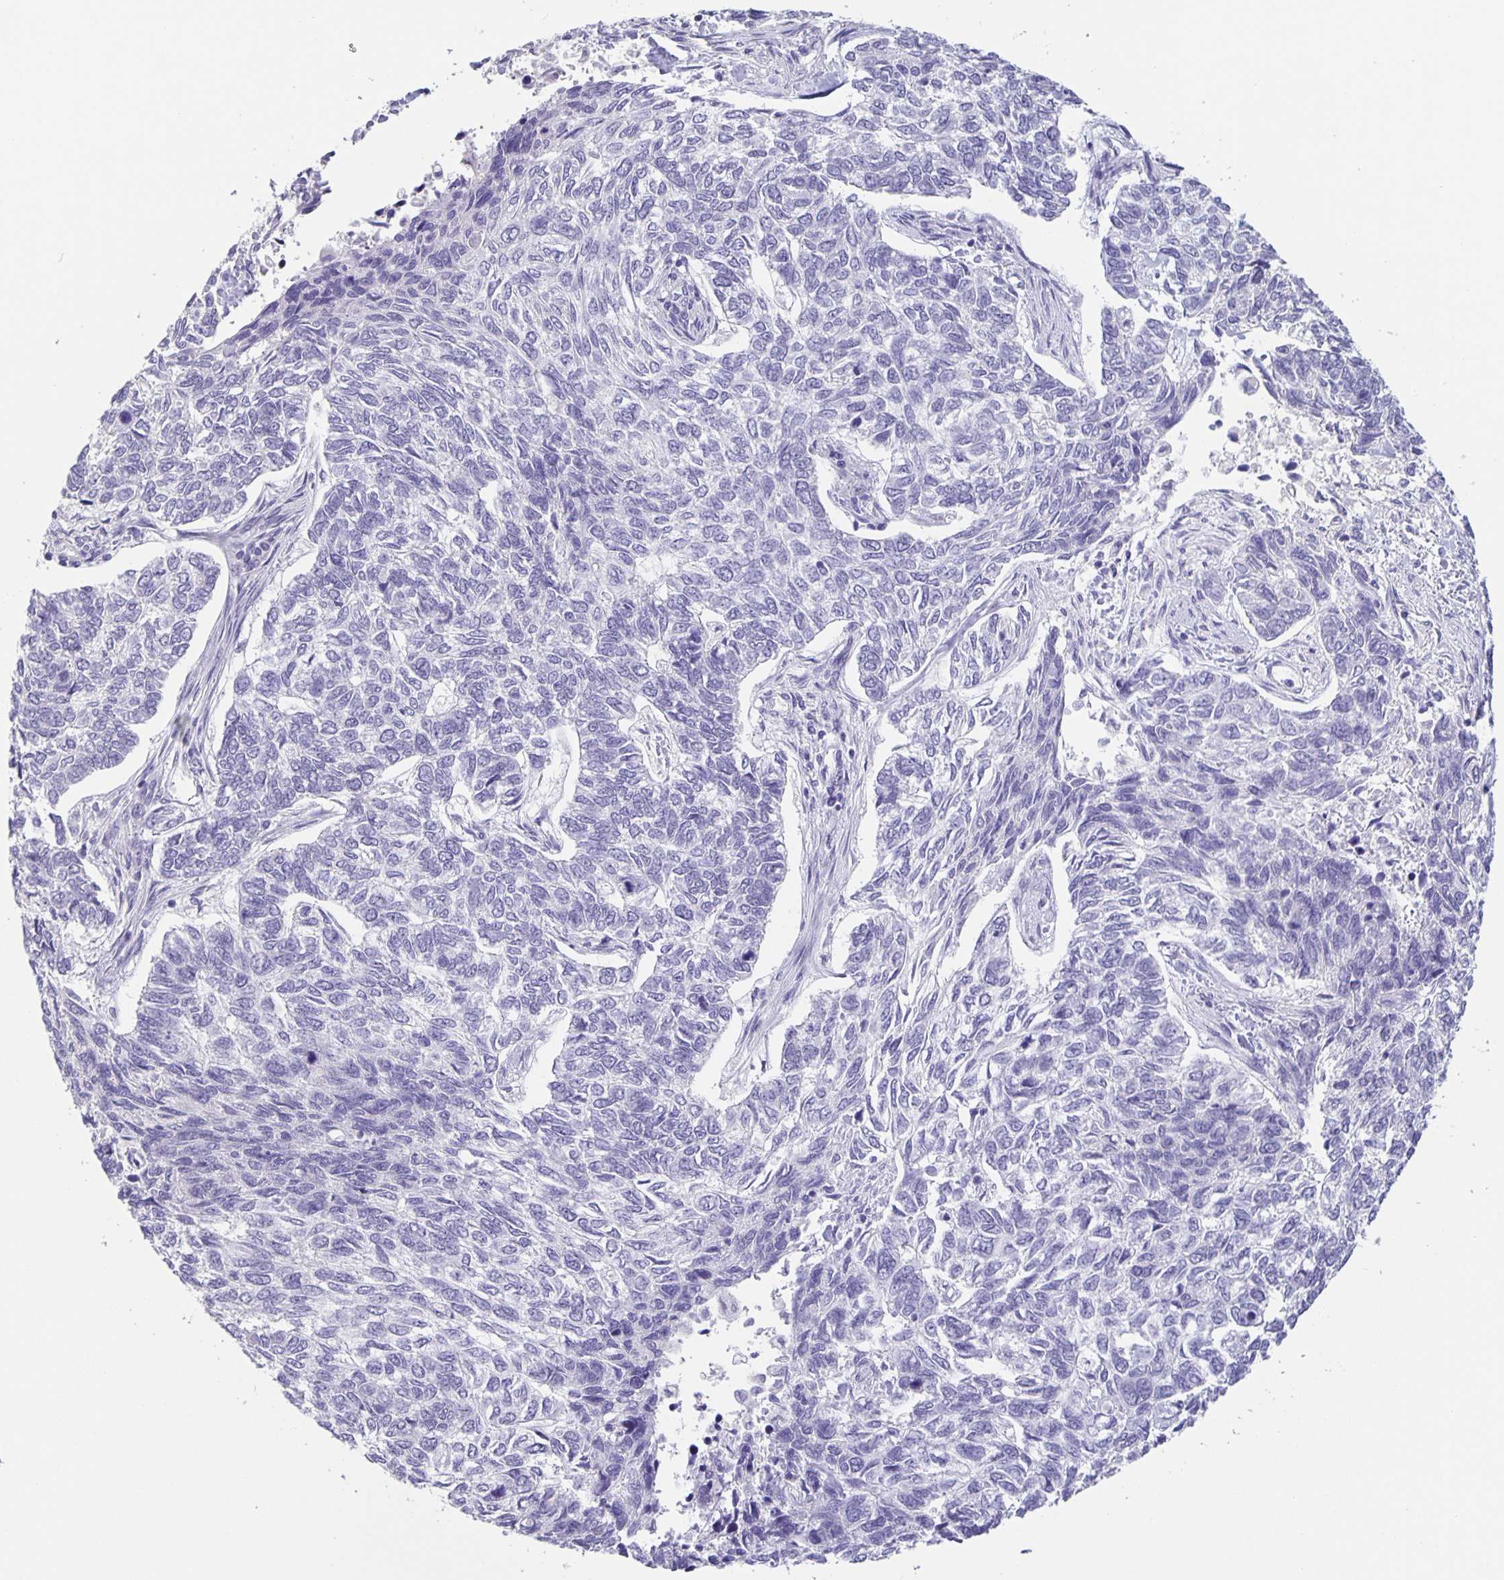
{"staining": {"intensity": "negative", "quantity": "none", "location": "none"}, "tissue": "skin cancer", "cell_type": "Tumor cells", "image_type": "cancer", "snomed": [{"axis": "morphology", "description": "Basal cell carcinoma"}, {"axis": "topography", "description": "Skin"}], "caption": "Tumor cells are negative for protein expression in human basal cell carcinoma (skin).", "gene": "PHRF1", "patient": {"sex": "female", "age": 65}}